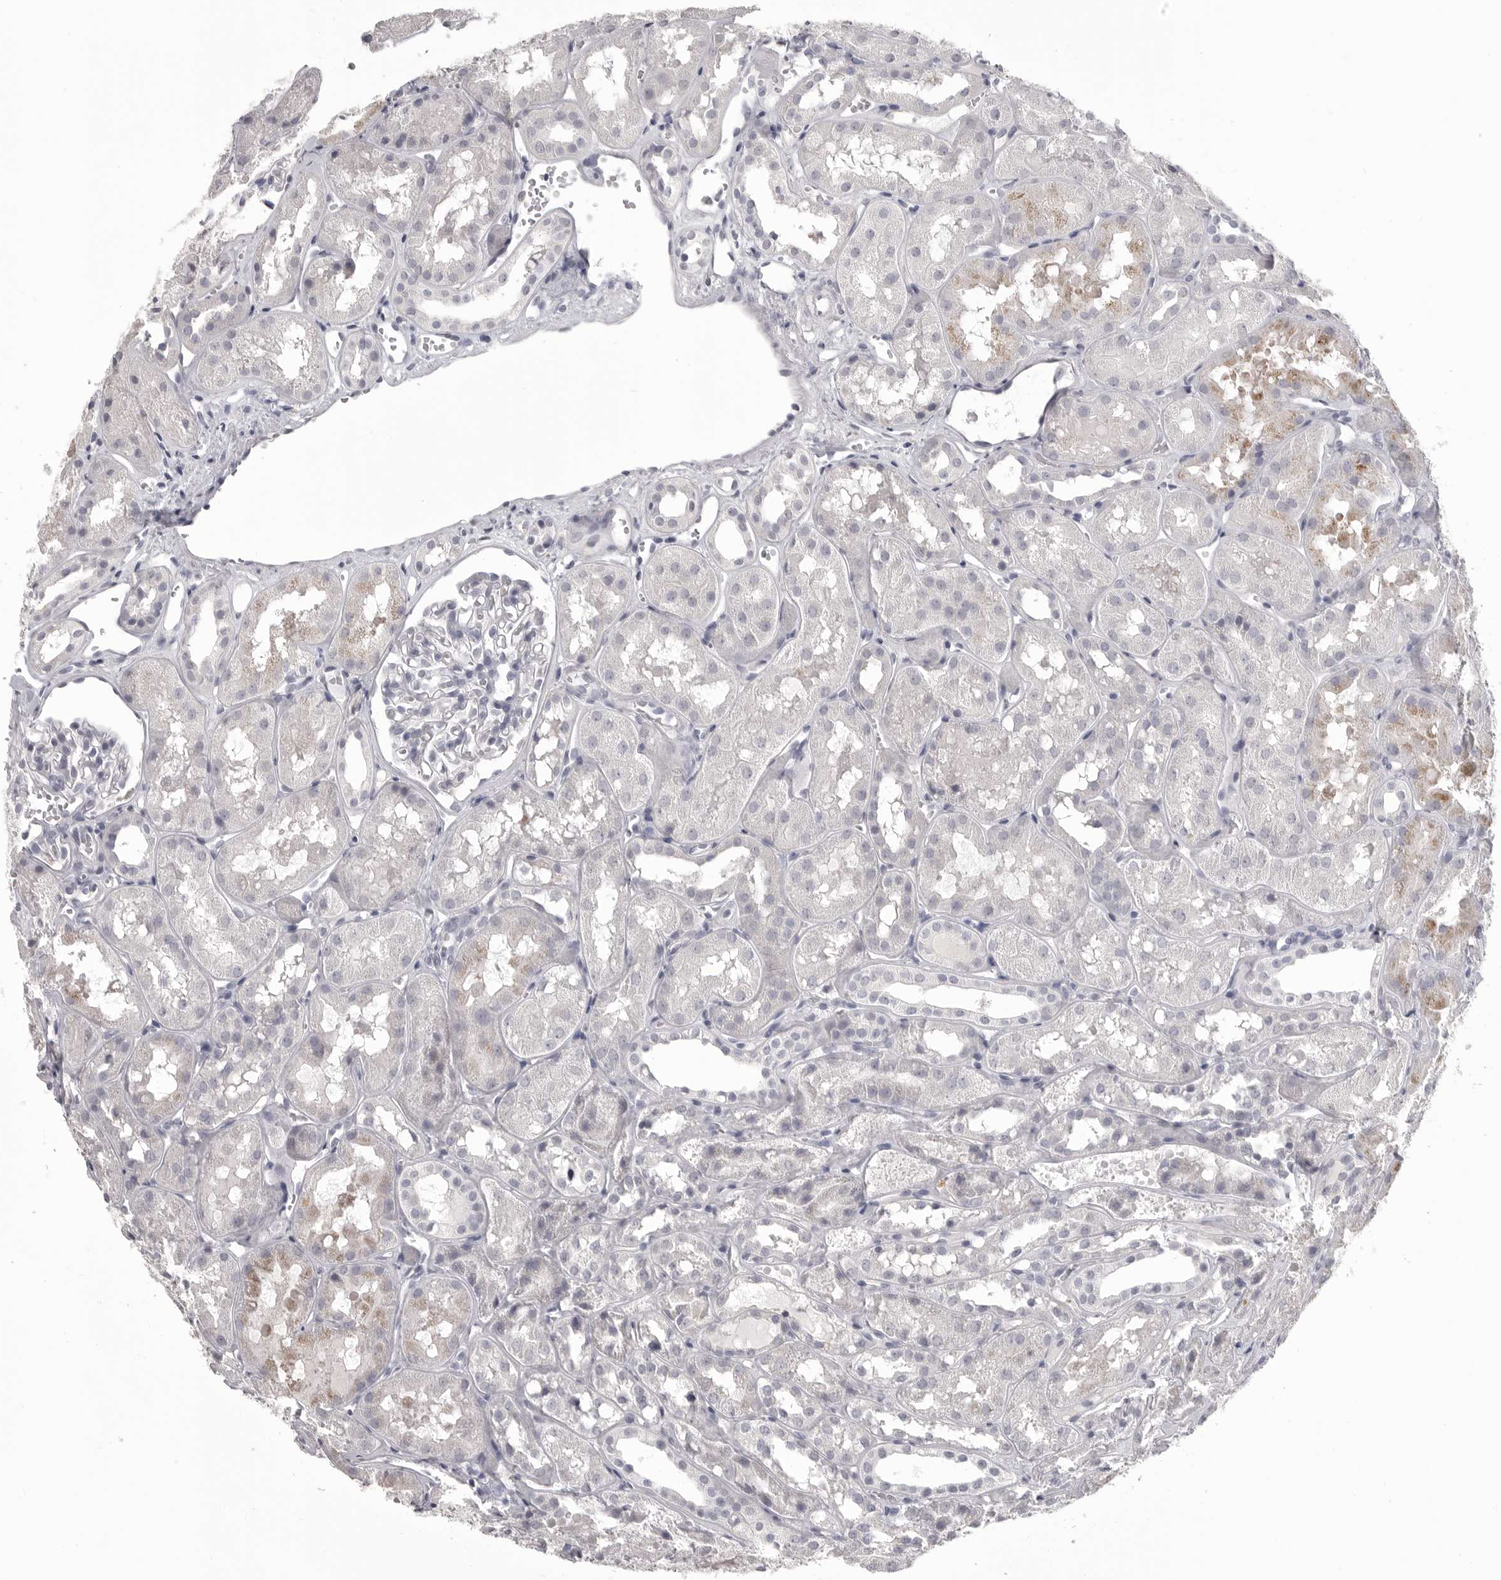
{"staining": {"intensity": "negative", "quantity": "none", "location": "none"}, "tissue": "kidney", "cell_type": "Cells in glomeruli", "image_type": "normal", "snomed": [{"axis": "morphology", "description": "Normal tissue, NOS"}, {"axis": "topography", "description": "Kidney"}], "caption": "Protein analysis of unremarkable kidney displays no significant staining in cells in glomeruli.", "gene": "TIMP1", "patient": {"sex": "male", "age": 16}}